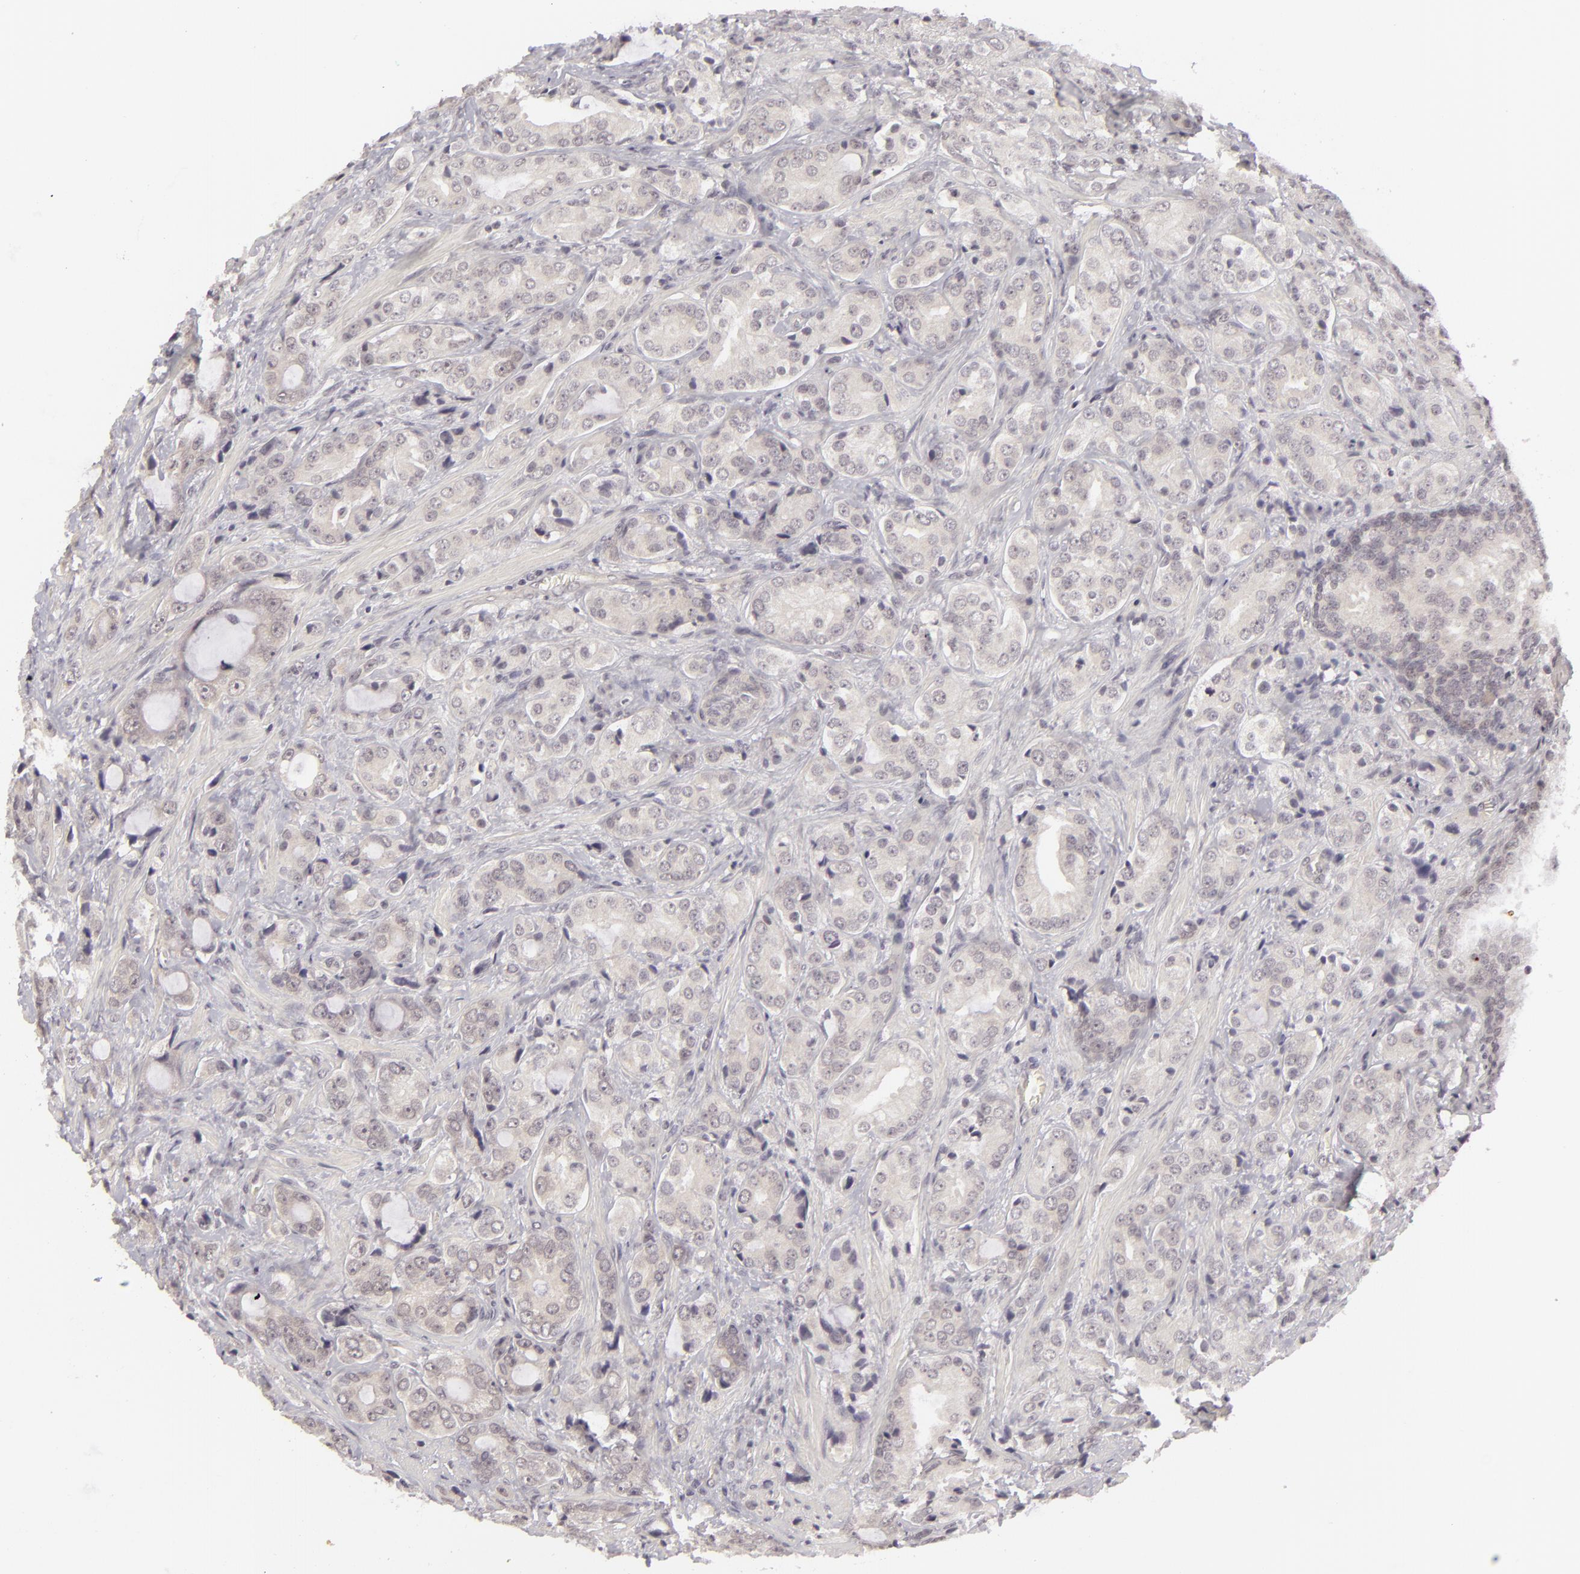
{"staining": {"intensity": "weak", "quantity": ">75%", "location": "cytoplasmic/membranous"}, "tissue": "prostate cancer", "cell_type": "Tumor cells", "image_type": "cancer", "snomed": [{"axis": "morphology", "description": "Adenocarcinoma, Medium grade"}, {"axis": "topography", "description": "Prostate"}], "caption": "Human prostate adenocarcinoma (medium-grade) stained for a protein (brown) displays weak cytoplasmic/membranous positive staining in about >75% of tumor cells.", "gene": "DLG3", "patient": {"sex": "male", "age": 70}}